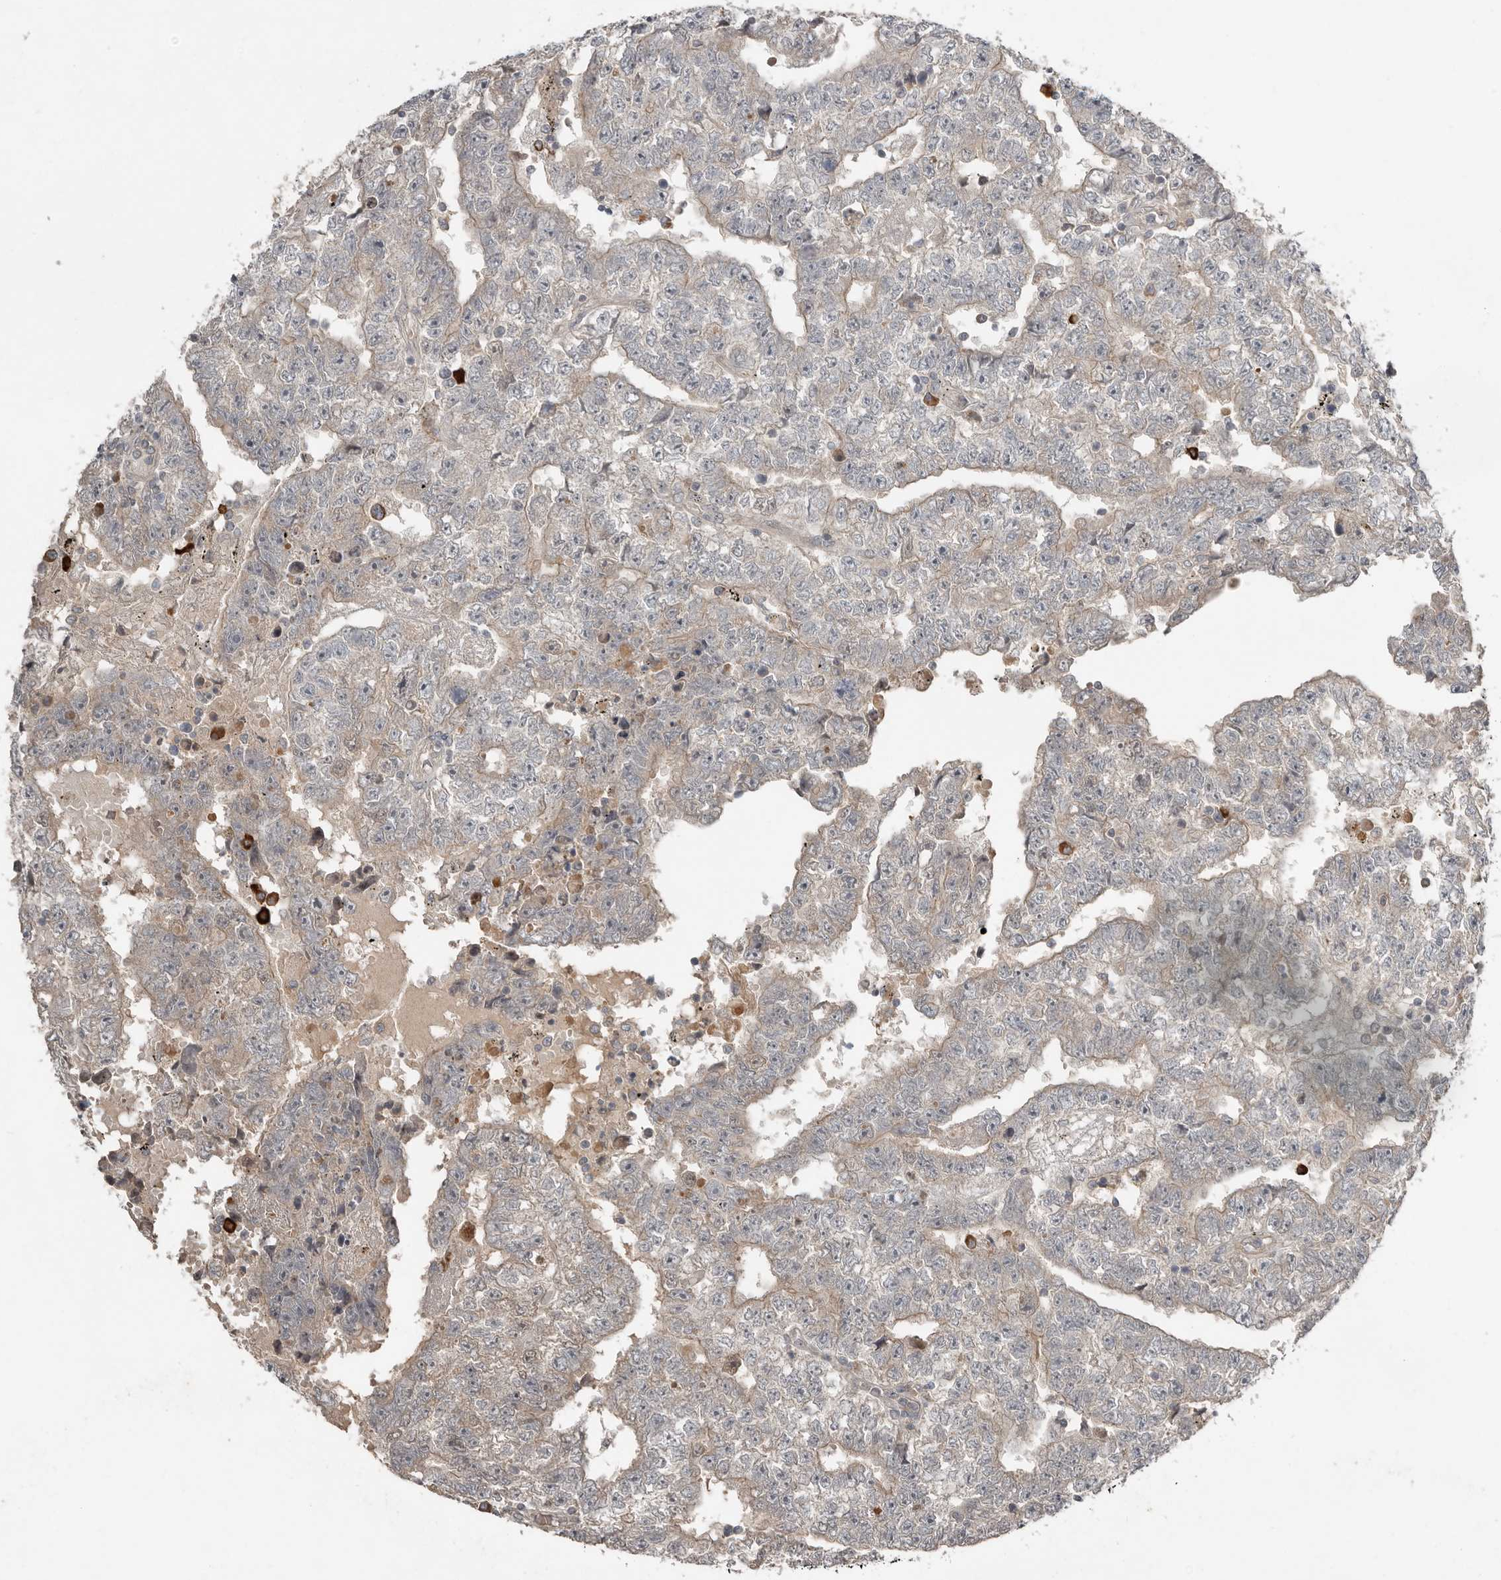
{"staining": {"intensity": "negative", "quantity": "none", "location": "none"}, "tissue": "testis cancer", "cell_type": "Tumor cells", "image_type": "cancer", "snomed": [{"axis": "morphology", "description": "Carcinoma, Embryonal, NOS"}, {"axis": "topography", "description": "Testis"}], "caption": "DAB immunohistochemical staining of human testis cancer (embryonal carcinoma) reveals no significant expression in tumor cells. The staining is performed using DAB (3,3'-diaminobenzidine) brown chromogen with nuclei counter-stained in using hematoxylin.", "gene": "TEAD3", "patient": {"sex": "male", "age": 25}}